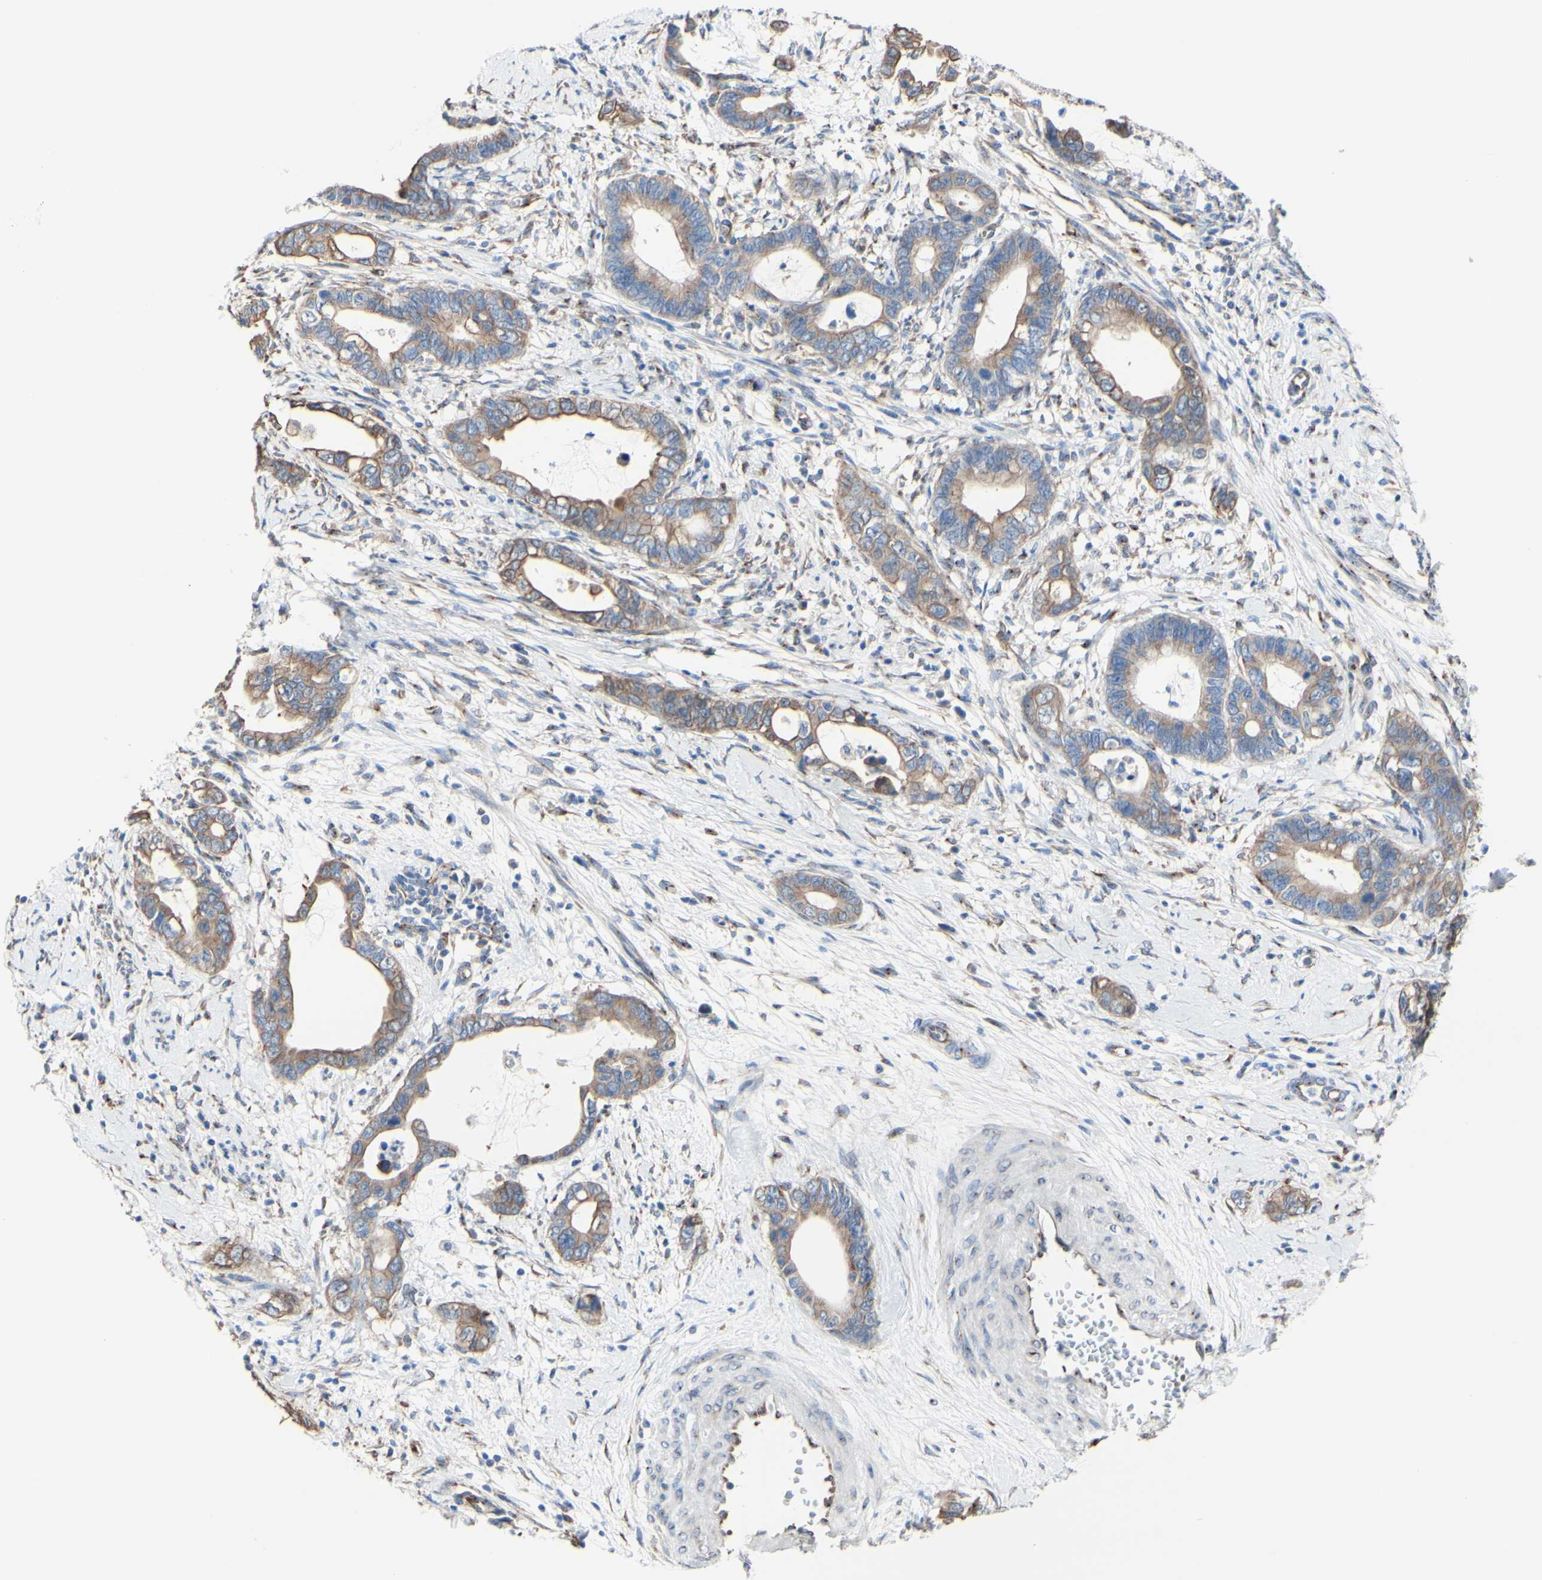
{"staining": {"intensity": "moderate", "quantity": ">75%", "location": "cytoplasmic/membranous"}, "tissue": "cervical cancer", "cell_type": "Tumor cells", "image_type": "cancer", "snomed": [{"axis": "morphology", "description": "Adenocarcinoma, NOS"}, {"axis": "topography", "description": "Cervix"}], "caption": "Cervical cancer (adenocarcinoma) was stained to show a protein in brown. There is medium levels of moderate cytoplasmic/membranous expression in approximately >75% of tumor cells. The staining was performed using DAB (3,3'-diaminobenzidine), with brown indicating positive protein expression. Nuclei are stained blue with hematoxylin.", "gene": "LRIG3", "patient": {"sex": "female", "age": 44}}